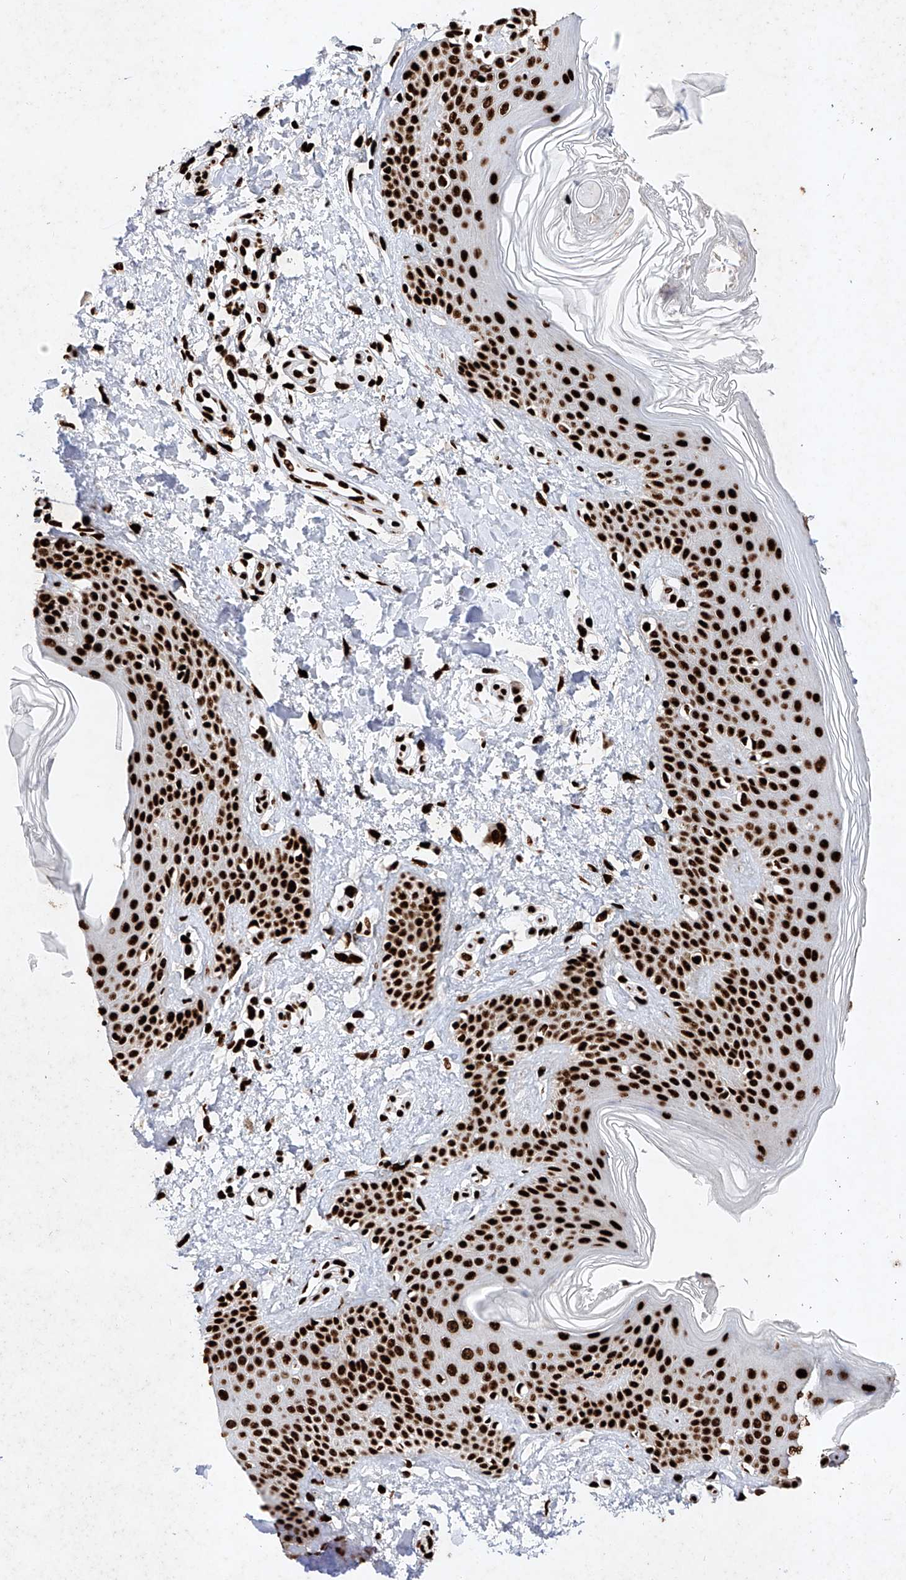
{"staining": {"intensity": "strong", "quantity": ">75%", "location": "nuclear"}, "tissue": "skin", "cell_type": "Fibroblasts", "image_type": "normal", "snomed": [{"axis": "morphology", "description": "Normal tissue, NOS"}, {"axis": "topography", "description": "Skin"}], "caption": "Protein expression analysis of normal skin exhibits strong nuclear staining in approximately >75% of fibroblasts.", "gene": "SRSF6", "patient": {"sex": "male", "age": 37}}